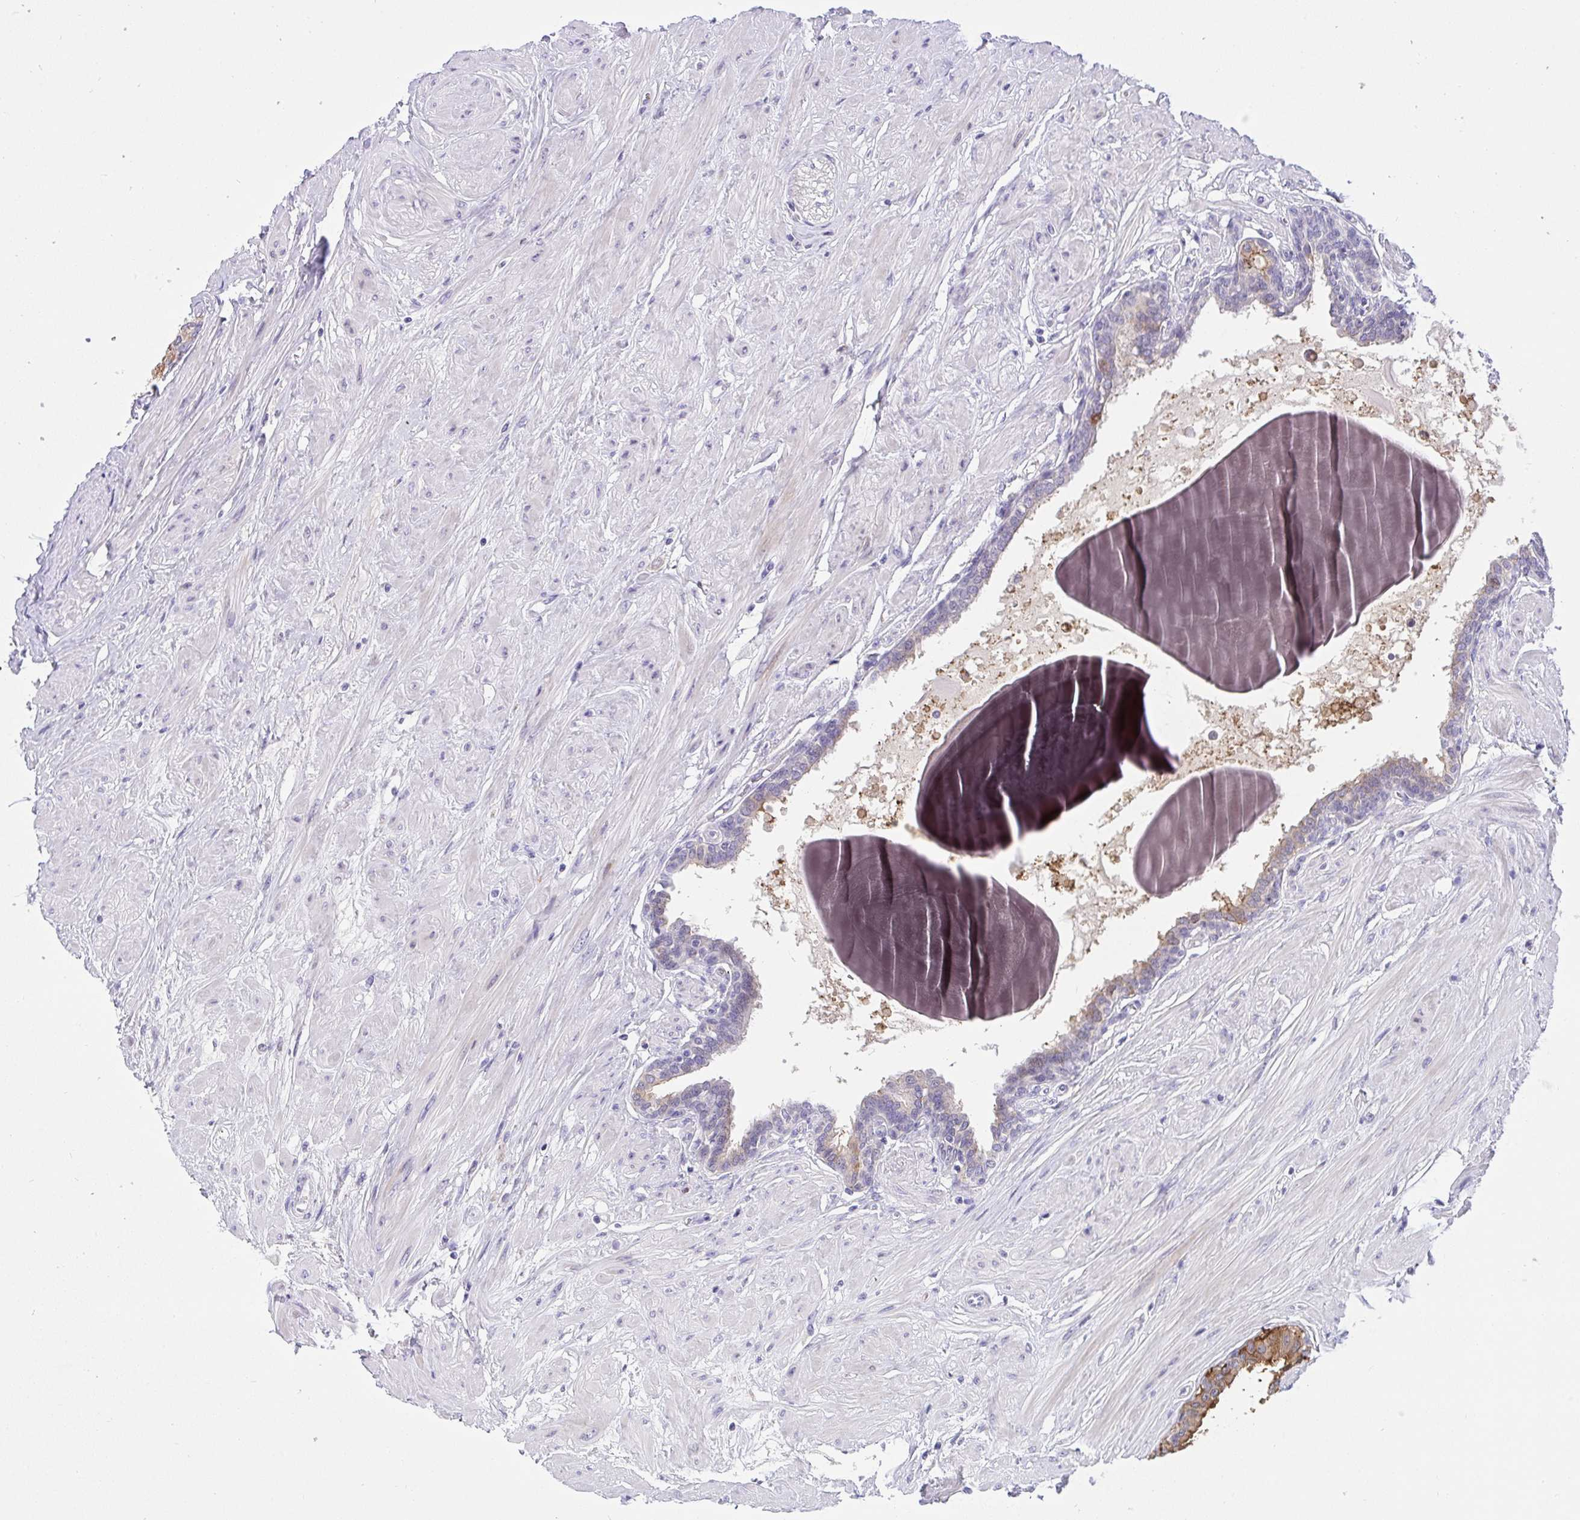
{"staining": {"intensity": "moderate", "quantity": "25%-75%", "location": "cytoplasmic/membranous"}, "tissue": "seminal vesicle", "cell_type": "Glandular cells", "image_type": "normal", "snomed": [{"axis": "morphology", "description": "Normal tissue, NOS"}, {"axis": "topography", "description": "Prostate"}, {"axis": "topography", "description": "Seminal veicle"}], "caption": "Seminal vesicle stained with DAB (3,3'-diaminobenzidine) immunohistochemistry (IHC) shows medium levels of moderate cytoplasmic/membranous staining in approximately 25%-75% of glandular cells.", "gene": "ZNF554", "patient": {"sex": "male", "age": 60}}